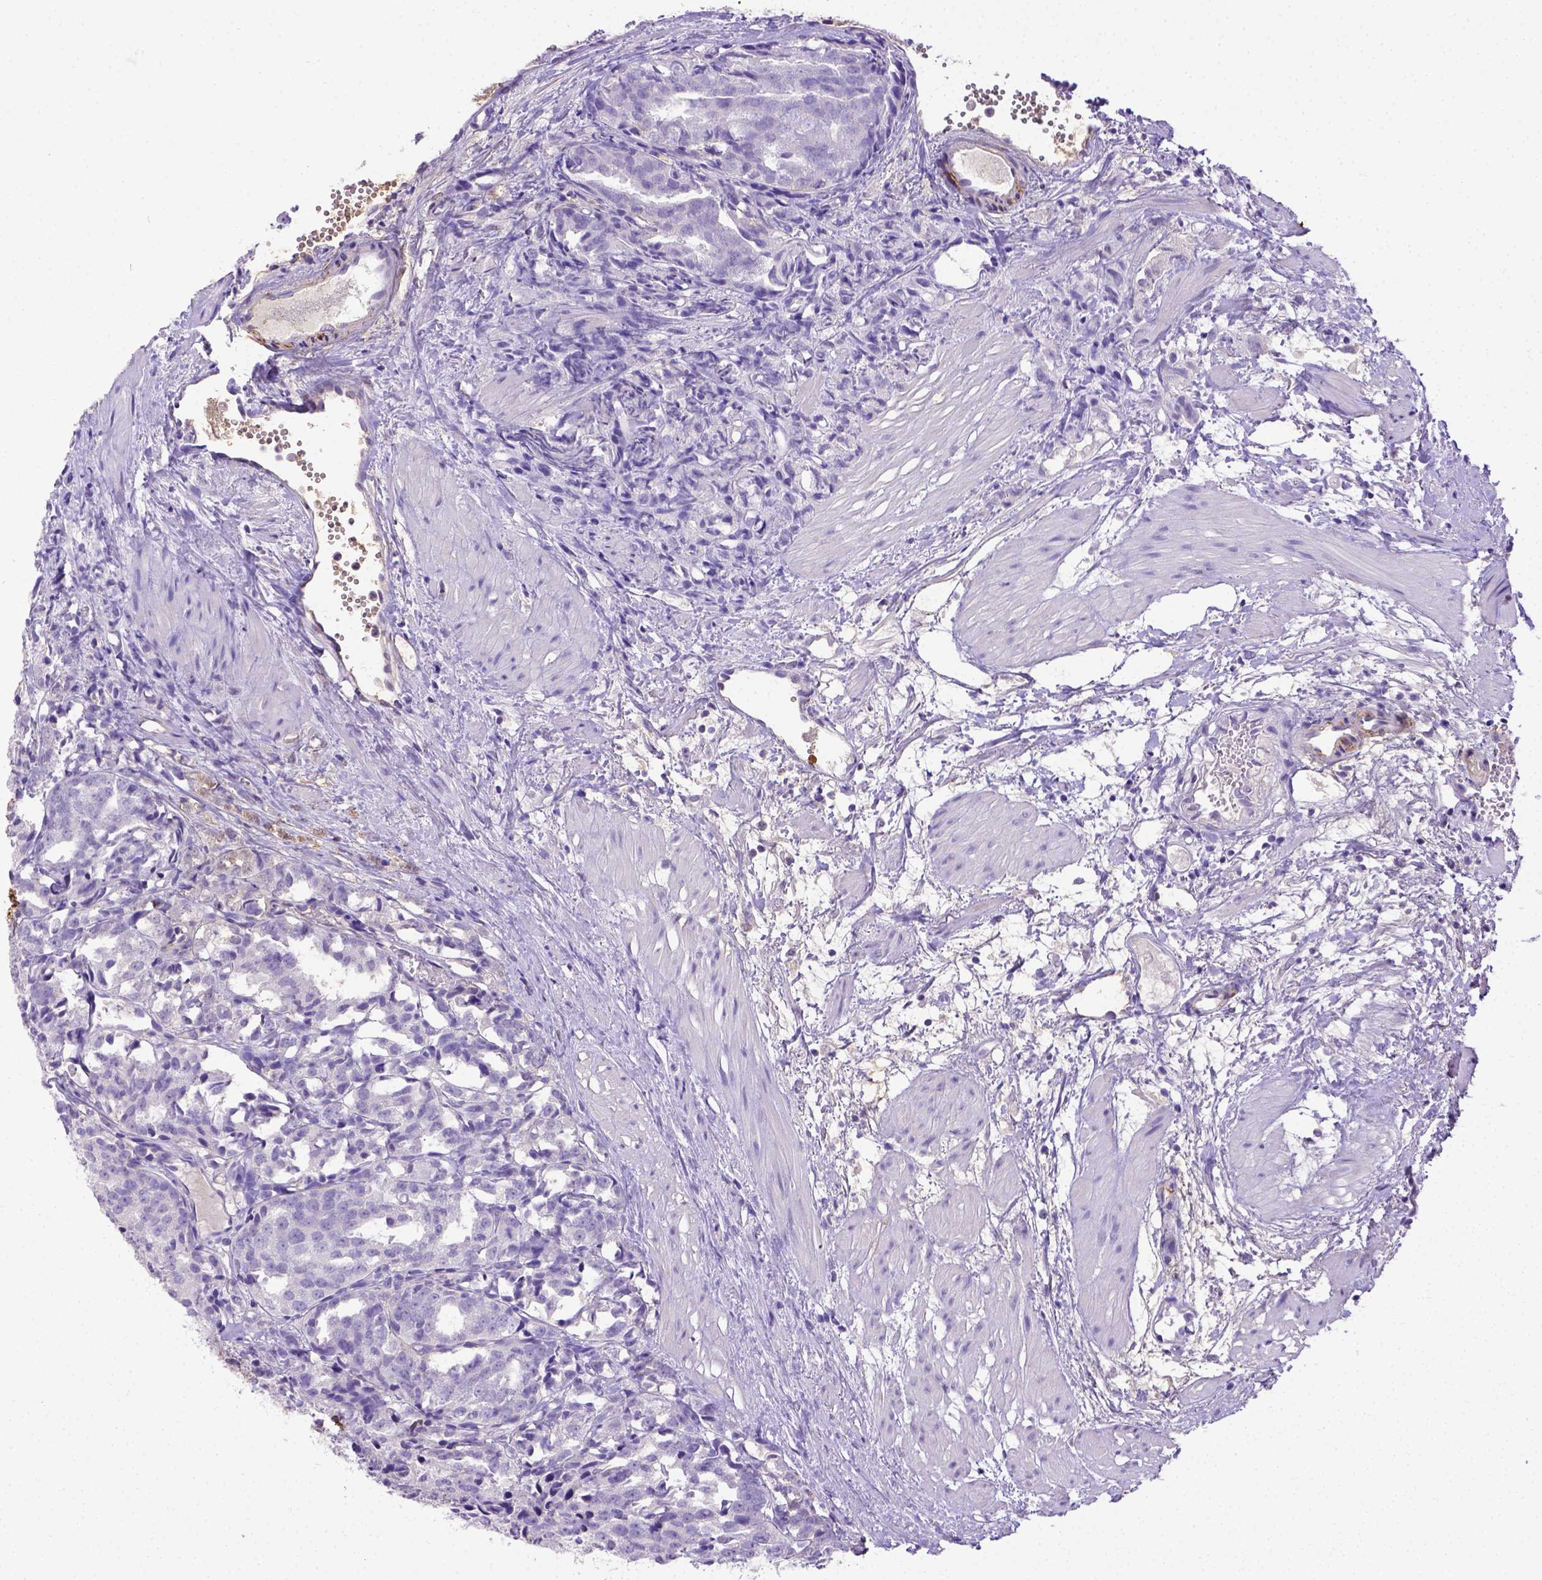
{"staining": {"intensity": "strong", "quantity": "<25%", "location": "cytoplasmic/membranous"}, "tissue": "prostate cancer", "cell_type": "Tumor cells", "image_type": "cancer", "snomed": [{"axis": "morphology", "description": "Adenocarcinoma, High grade"}, {"axis": "topography", "description": "Prostate"}], "caption": "High-grade adenocarcinoma (prostate) stained with a protein marker exhibits strong staining in tumor cells.", "gene": "B3GAT1", "patient": {"sex": "male", "age": 53}}